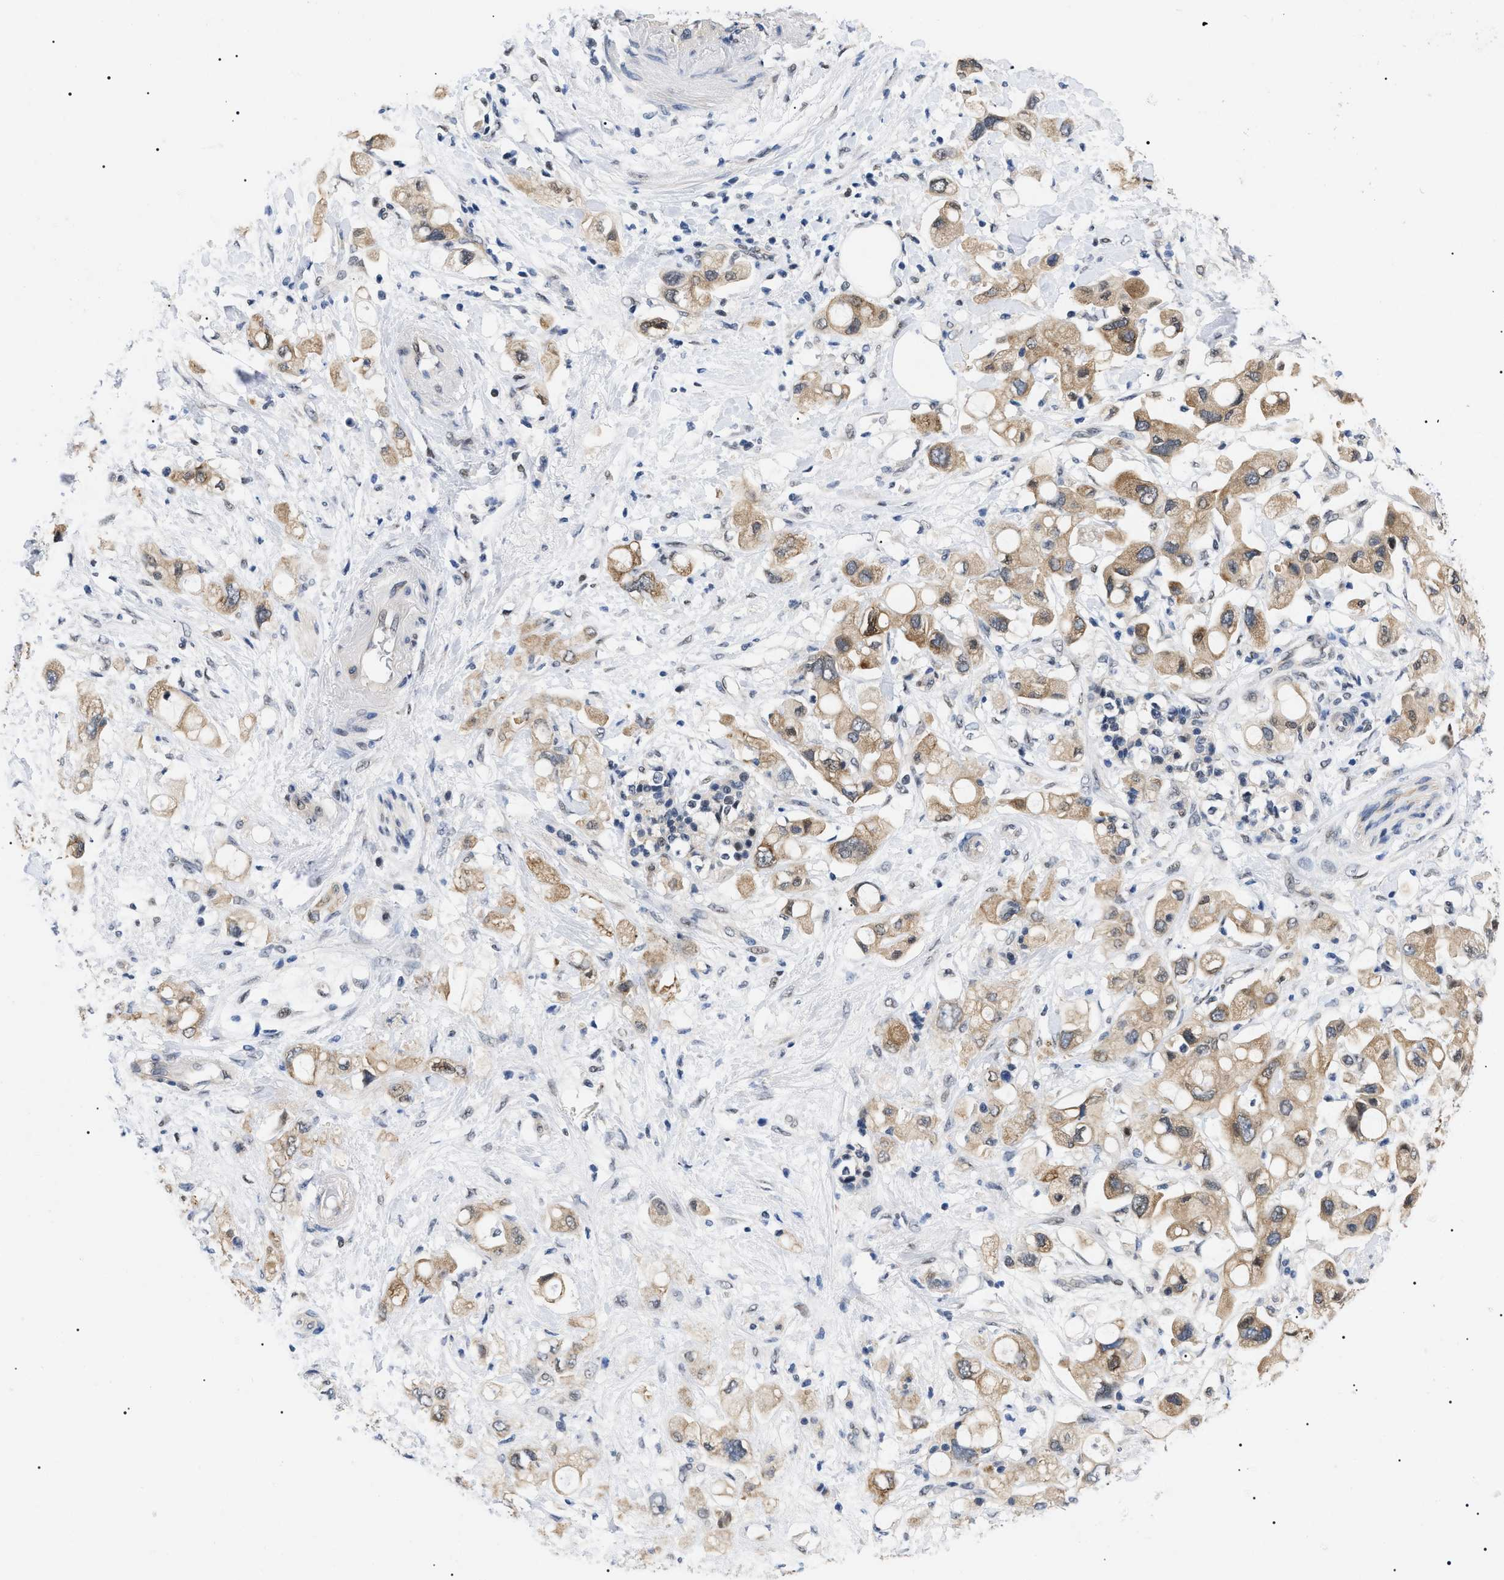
{"staining": {"intensity": "weak", "quantity": ">75%", "location": "cytoplasmic/membranous,nuclear"}, "tissue": "pancreatic cancer", "cell_type": "Tumor cells", "image_type": "cancer", "snomed": [{"axis": "morphology", "description": "Adenocarcinoma, NOS"}, {"axis": "topography", "description": "Pancreas"}], "caption": "Pancreatic adenocarcinoma tissue shows weak cytoplasmic/membranous and nuclear positivity in about >75% of tumor cells Using DAB (3,3'-diaminobenzidine) (brown) and hematoxylin (blue) stains, captured at high magnification using brightfield microscopy.", "gene": "GARRE1", "patient": {"sex": "female", "age": 56}}